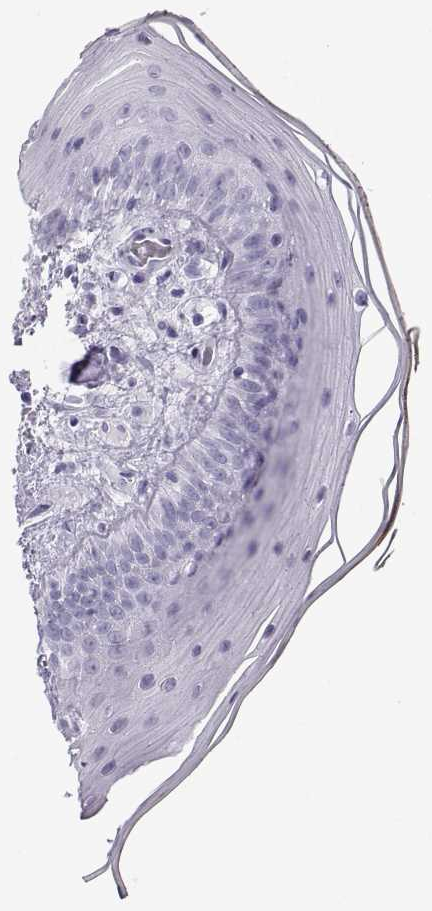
{"staining": {"intensity": "negative", "quantity": "none", "location": "none"}, "tissue": "oral mucosa", "cell_type": "Squamous epithelial cells", "image_type": "normal", "snomed": [{"axis": "morphology", "description": "Normal tissue, NOS"}, {"axis": "topography", "description": "Oral tissue"}], "caption": "IHC image of unremarkable oral mucosa: oral mucosa stained with DAB shows no significant protein staining in squamous epithelial cells.", "gene": "SEMG1", "patient": {"sex": "male", "age": 9}}